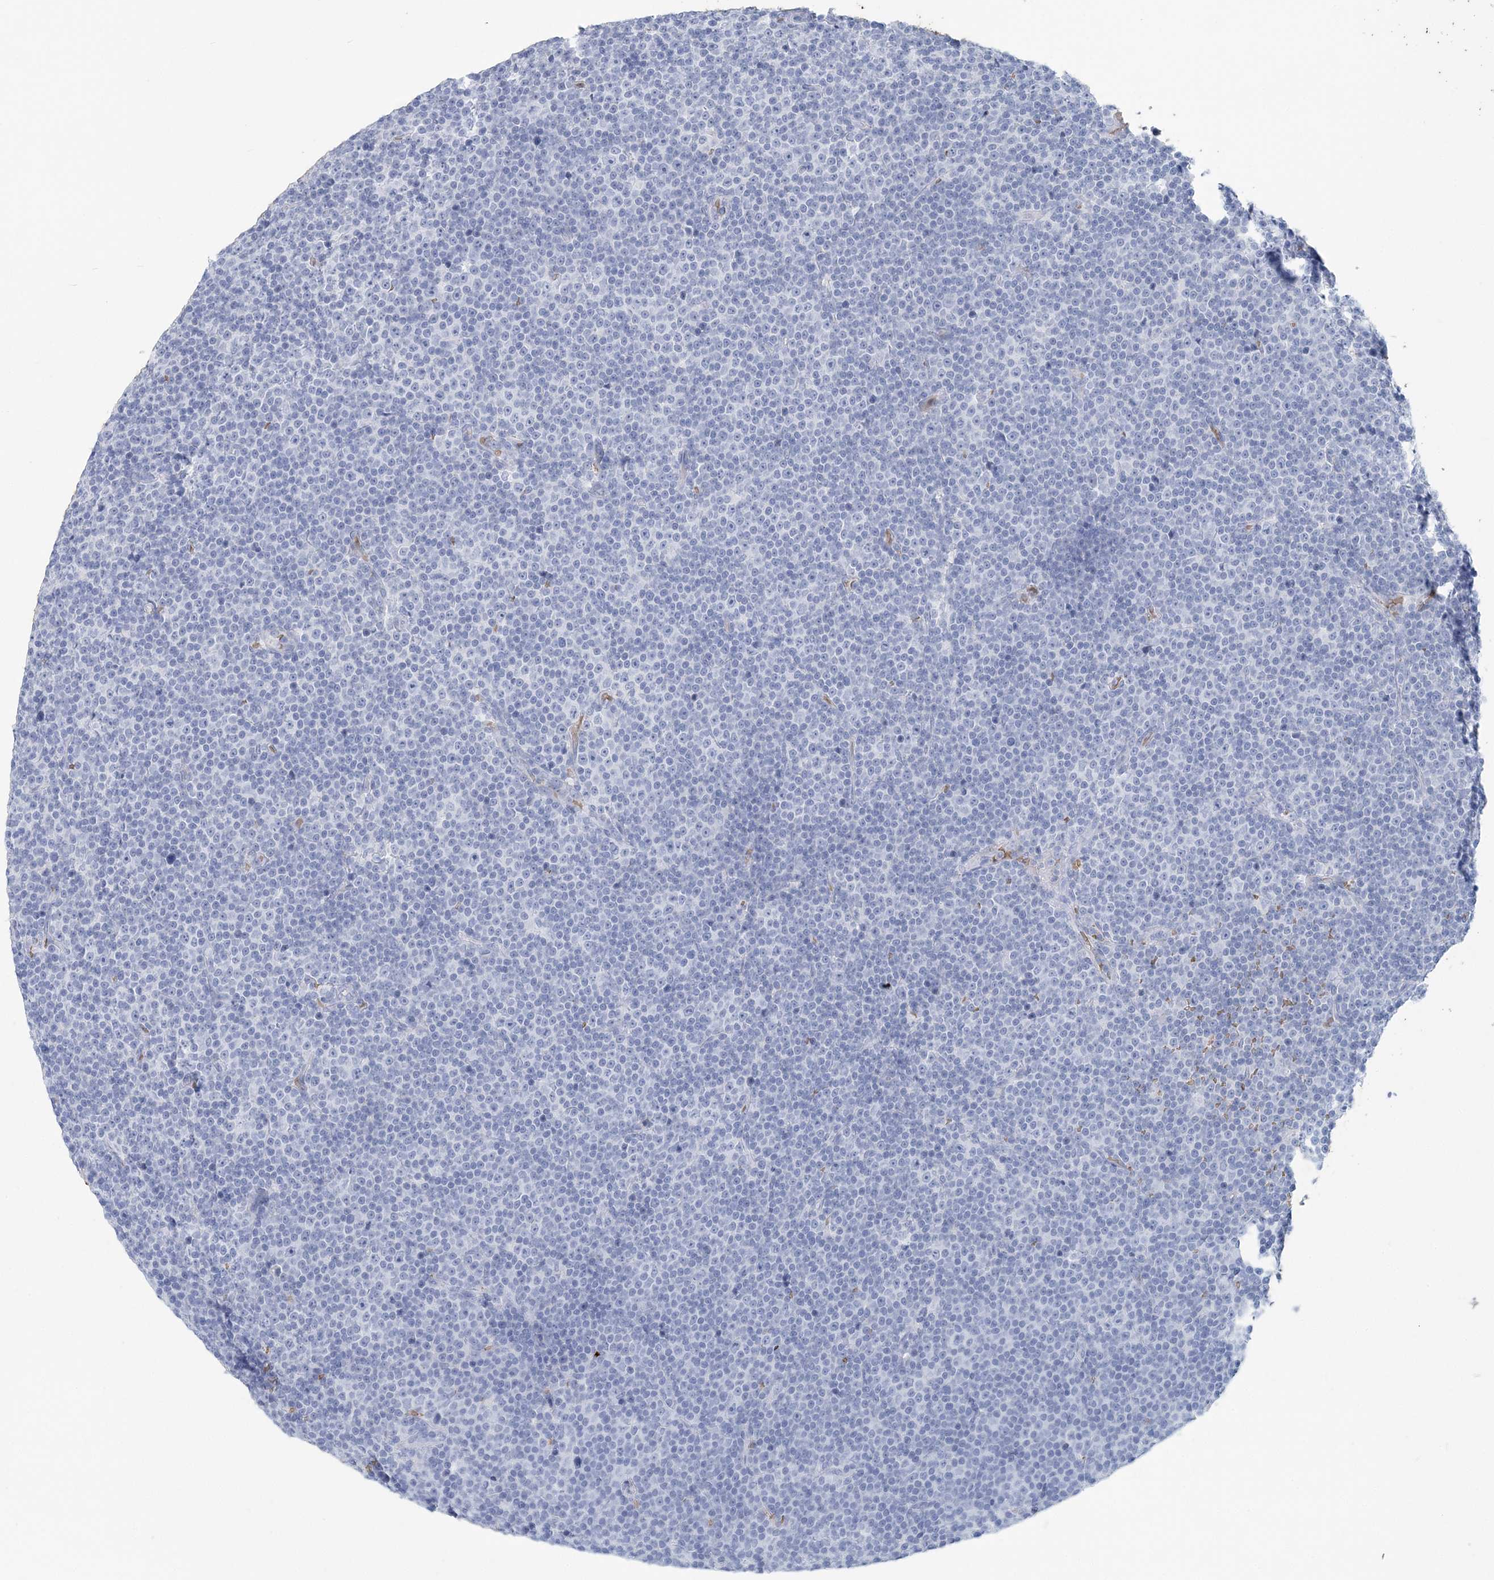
{"staining": {"intensity": "negative", "quantity": "none", "location": "none"}, "tissue": "lymphoma", "cell_type": "Tumor cells", "image_type": "cancer", "snomed": [{"axis": "morphology", "description": "Malignant lymphoma, non-Hodgkin's type, Low grade"}, {"axis": "topography", "description": "Lymph node"}], "caption": "Immunohistochemistry micrograph of neoplastic tissue: lymphoma stained with DAB shows no significant protein positivity in tumor cells. (Stains: DAB immunohistochemistry (IHC) with hematoxylin counter stain, Microscopy: brightfield microscopy at high magnification).", "gene": "HBD", "patient": {"sex": "female", "age": 67}}